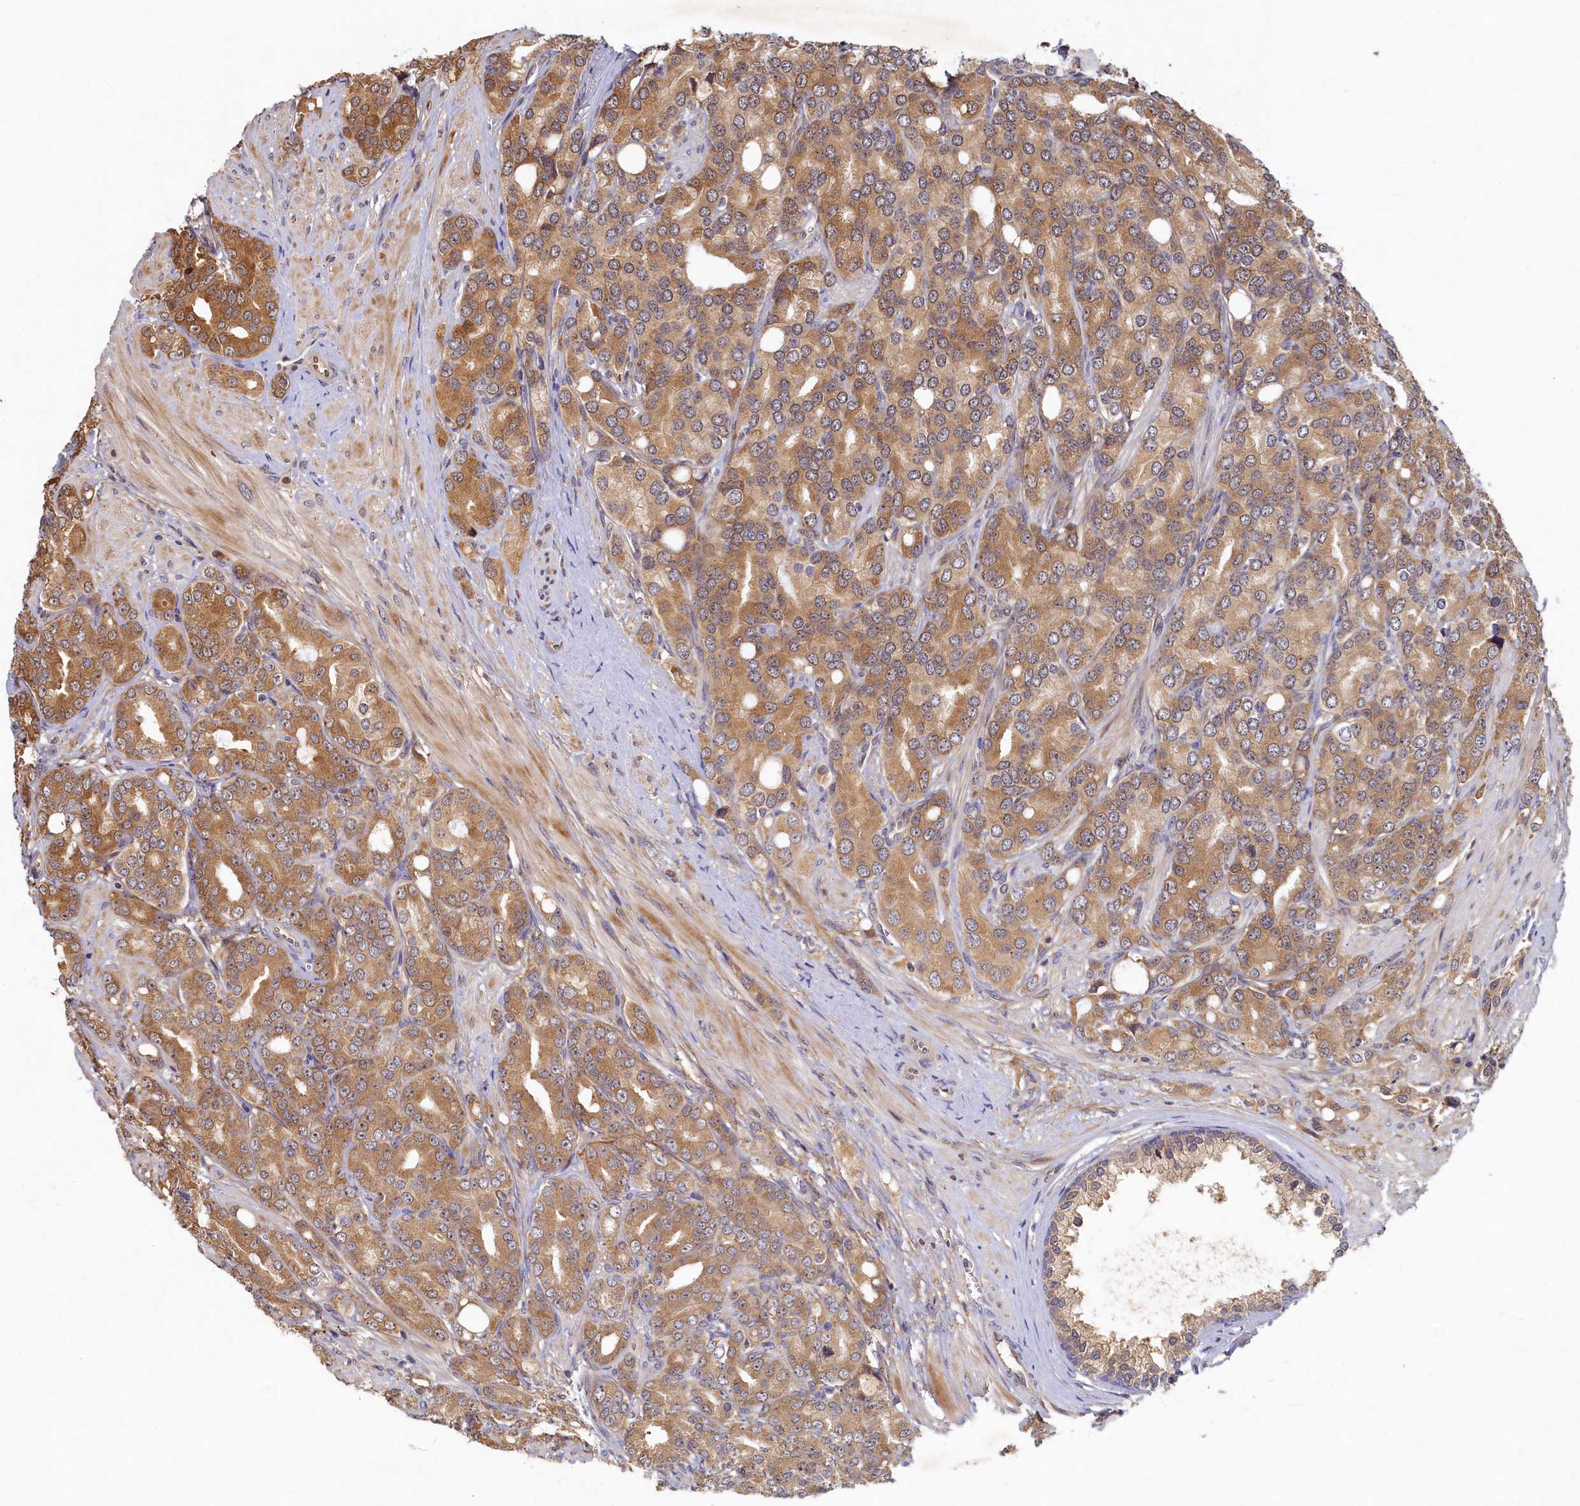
{"staining": {"intensity": "moderate", "quantity": ">75%", "location": "cytoplasmic/membranous"}, "tissue": "prostate cancer", "cell_type": "Tumor cells", "image_type": "cancer", "snomed": [{"axis": "morphology", "description": "Adenocarcinoma, High grade"}, {"axis": "topography", "description": "Prostate"}], "caption": "The micrograph shows staining of high-grade adenocarcinoma (prostate), revealing moderate cytoplasmic/membranous protein staining (brown color) within tumor cells.", "gene": "LCMT2", "patient": {"sex": "male", "age": 62}}